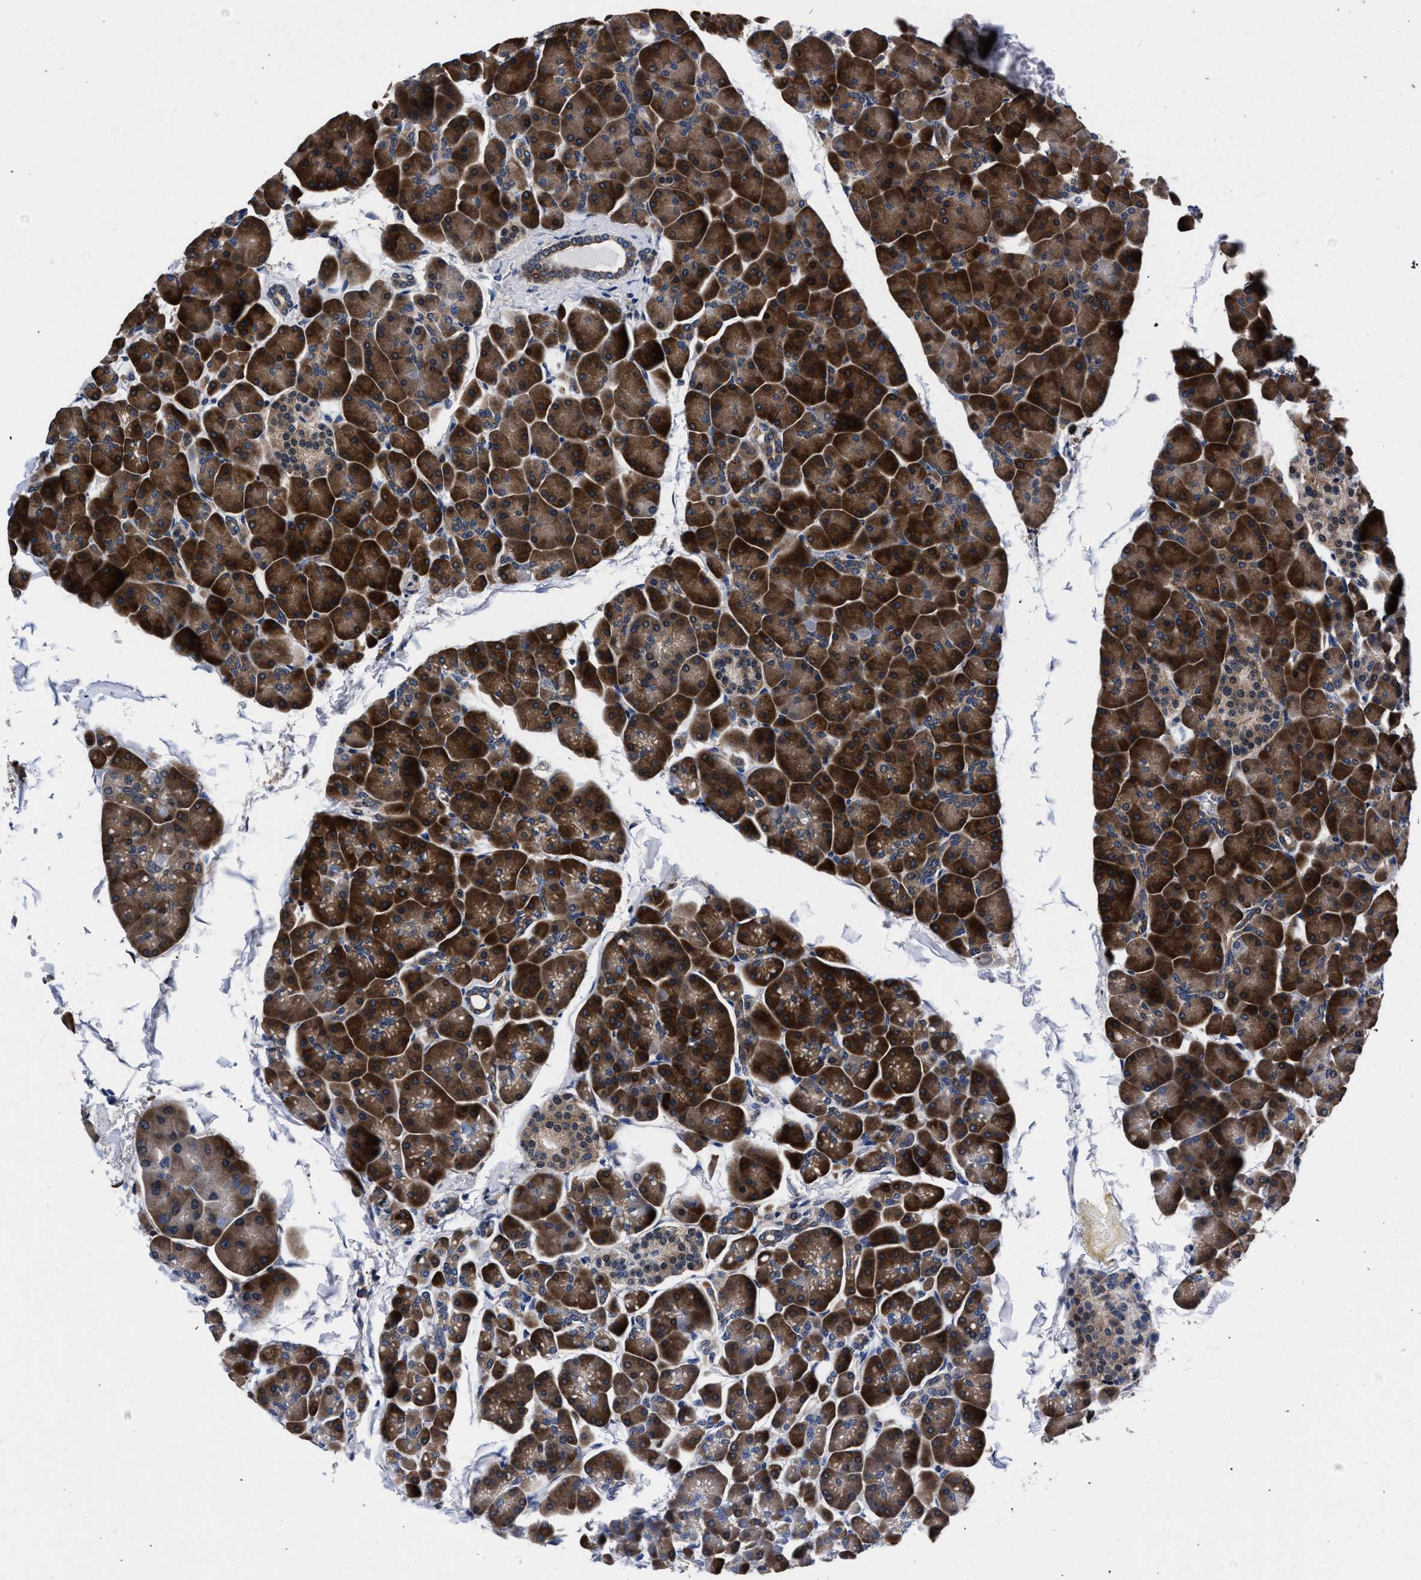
{"staining": {"intensity": "strong", "quantity": ">75%", "location": "cytoplasmic/membranous"}, "tissue": "pancreas", "cell_type": "Exocrine glandular cells", "image_type": "normal", "snomed": [{"axis": "morphology", "description": "Normal tissue, NOS"}, {"axis": "topography", "description": "Pancreas"}], "caption": "Immunohistochemistry (IHC) histopathology image of benign pancreas: pancreas stained using immunohistochemistry exhibits high levels of strong protein expression localized specifically in the cytoplasmic/membranous of exocrine glandular cells, appearing as a cytoplasmic/membranous brown color.", "gene": "ZNF462", "patient": {"sex": "male", "age": 35}}